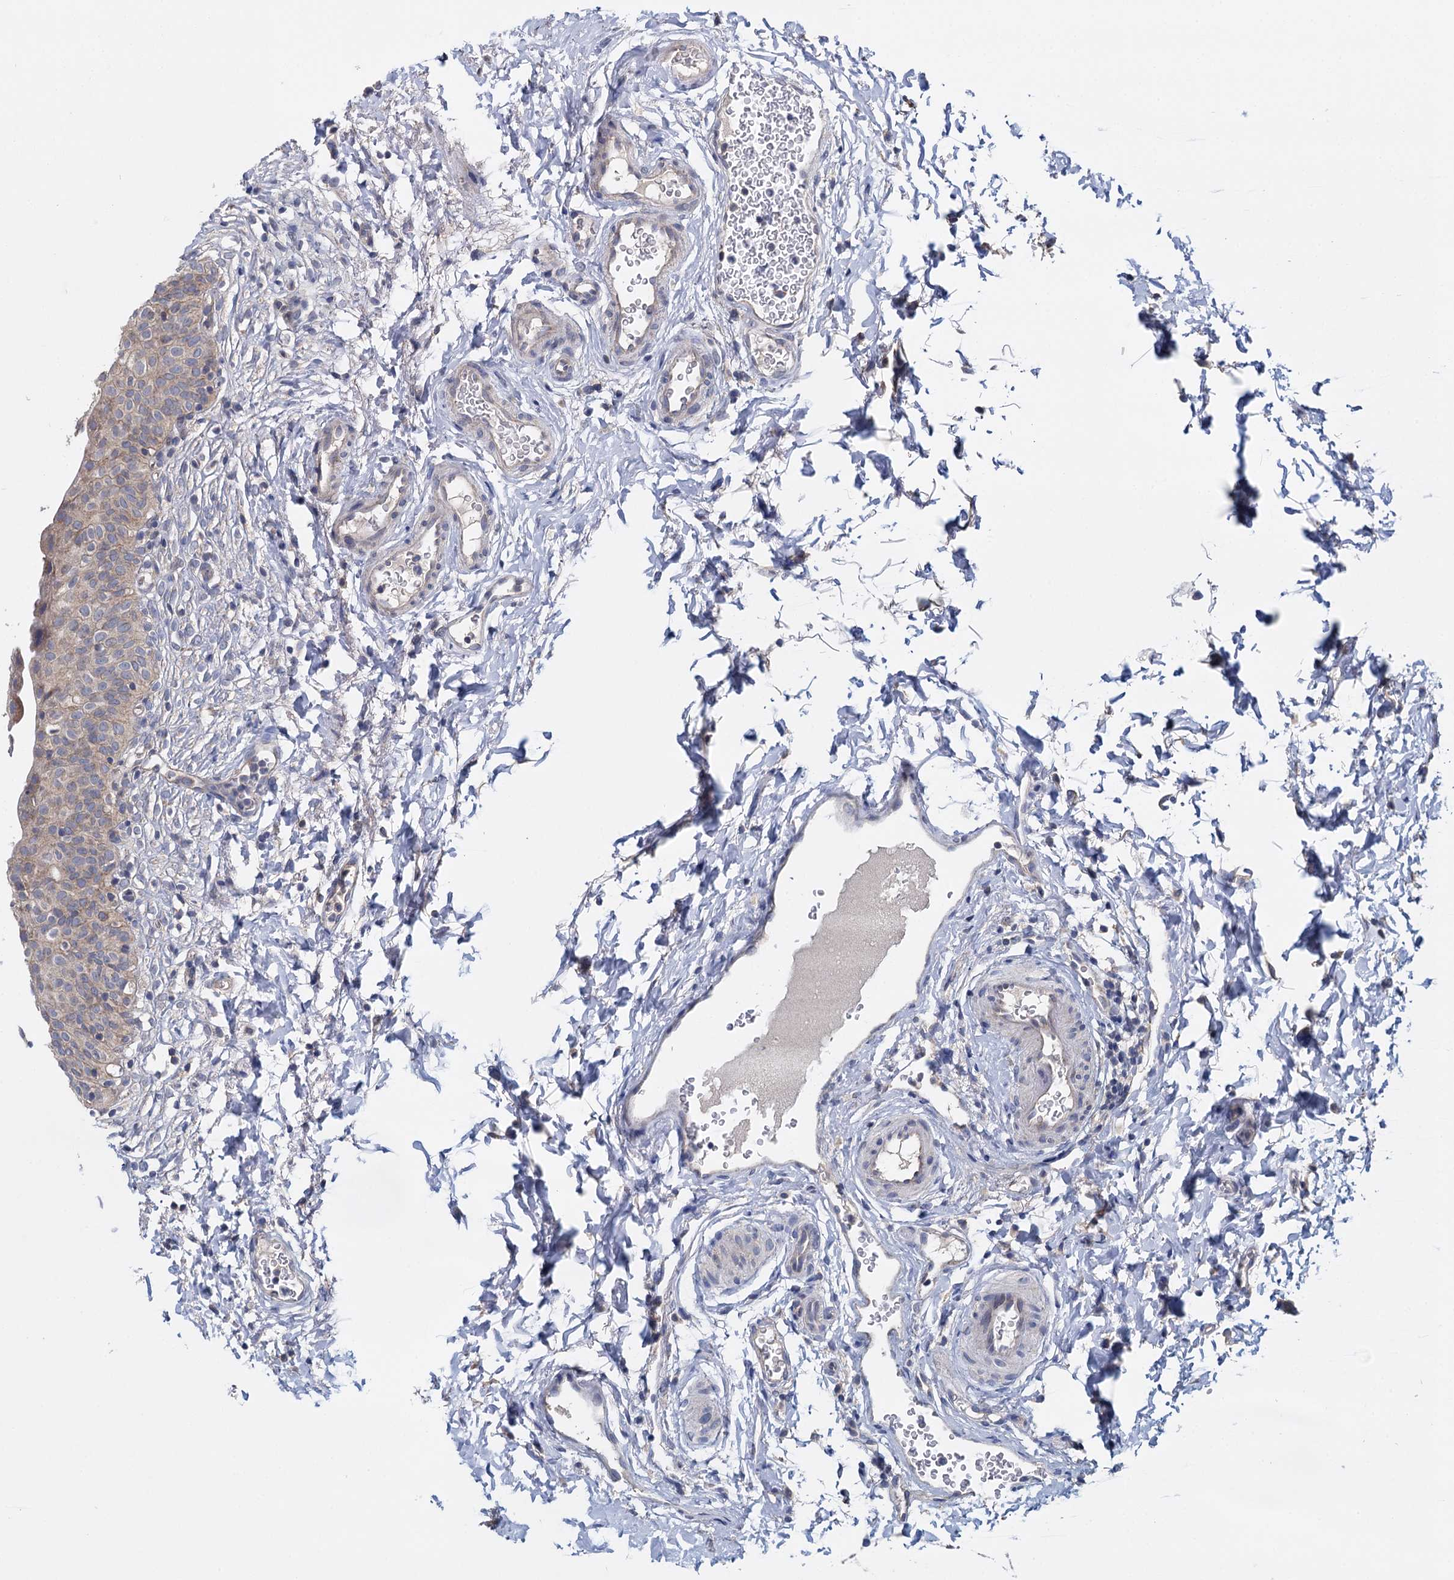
{"staining": {"intensity": "weak", "quantity": ">75%", "location": "cytoplasmic/membranous"}, "tissue": "urinary bladder", "cell_type": "Urothelial cells", "image_type": "normal", "snomed": [{"axis": "morphology", "description": "Normal tissue, NOS"}, {"axis": "topography", "description": "Urinary bladder"}], "caption": "Normal urinary bladder displays weak cytoplasmic/membranous expression in approximately >75% of urothelial cells, visualized by immunohistochemistry.", "gene": "GSTM2", "patient": {"sex": "male", "age": 55}}